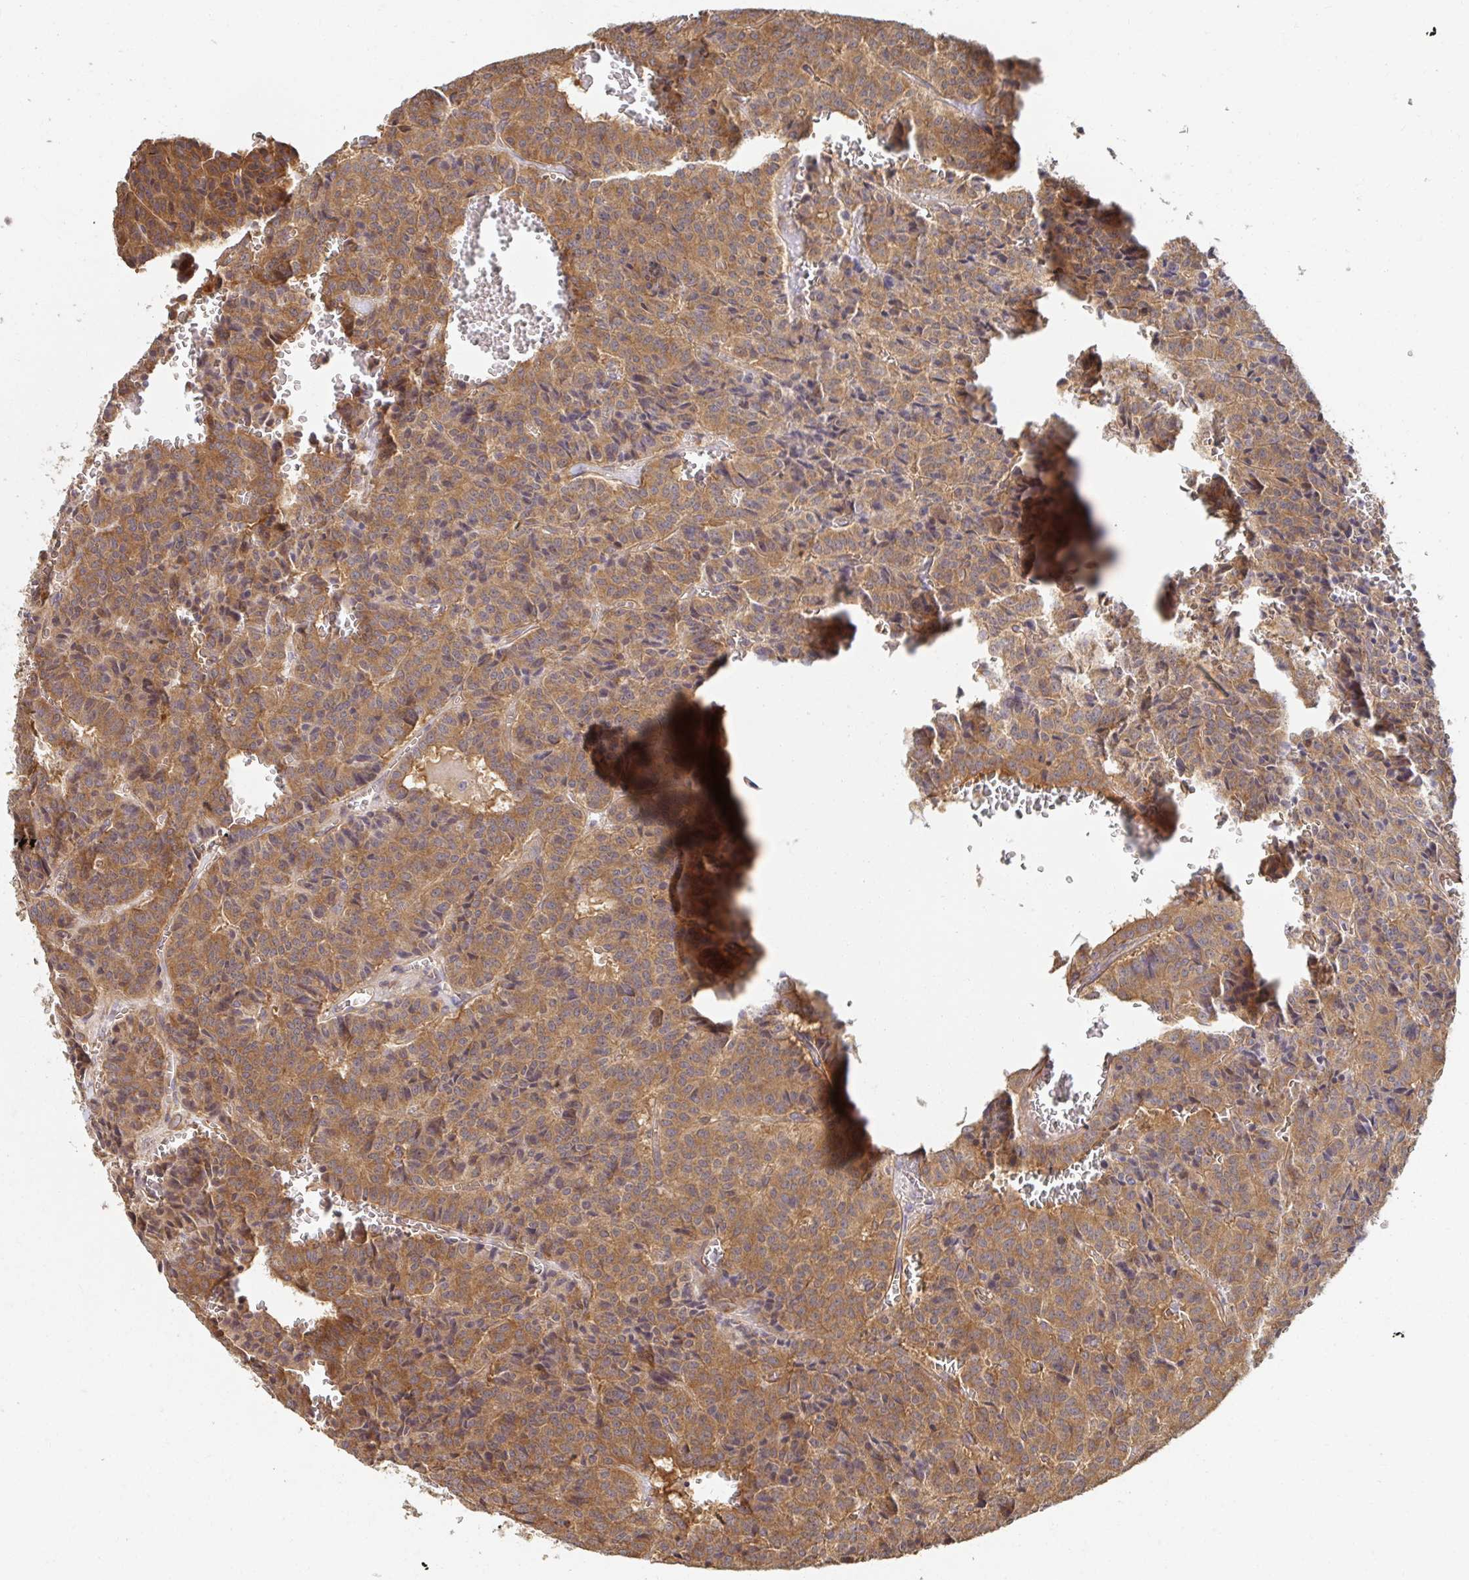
{"staining": {"intensity": "moderate", "quantity": ">75%", "location": "cytoplasmic/membranous"}, "tissue": "carcinoid", "cell_type": "Tumor cells", "image_type": "cancer", "snomed": [{"axis": "morphology", "description": "Carcinoid, malignant, NOS"}, {"axis": "topography", "description": "Lung"}], "caption": "Immunohistochemical staining of carcinoid (malignant) shows moderate cytoplasmic/membranous protein expression in approximately >75% of tumor cells. (Brightfield microscopy of DAB IHC at high magnification).", "gene": "APBB1", "patient": {"sex": "male", "age": 70}}